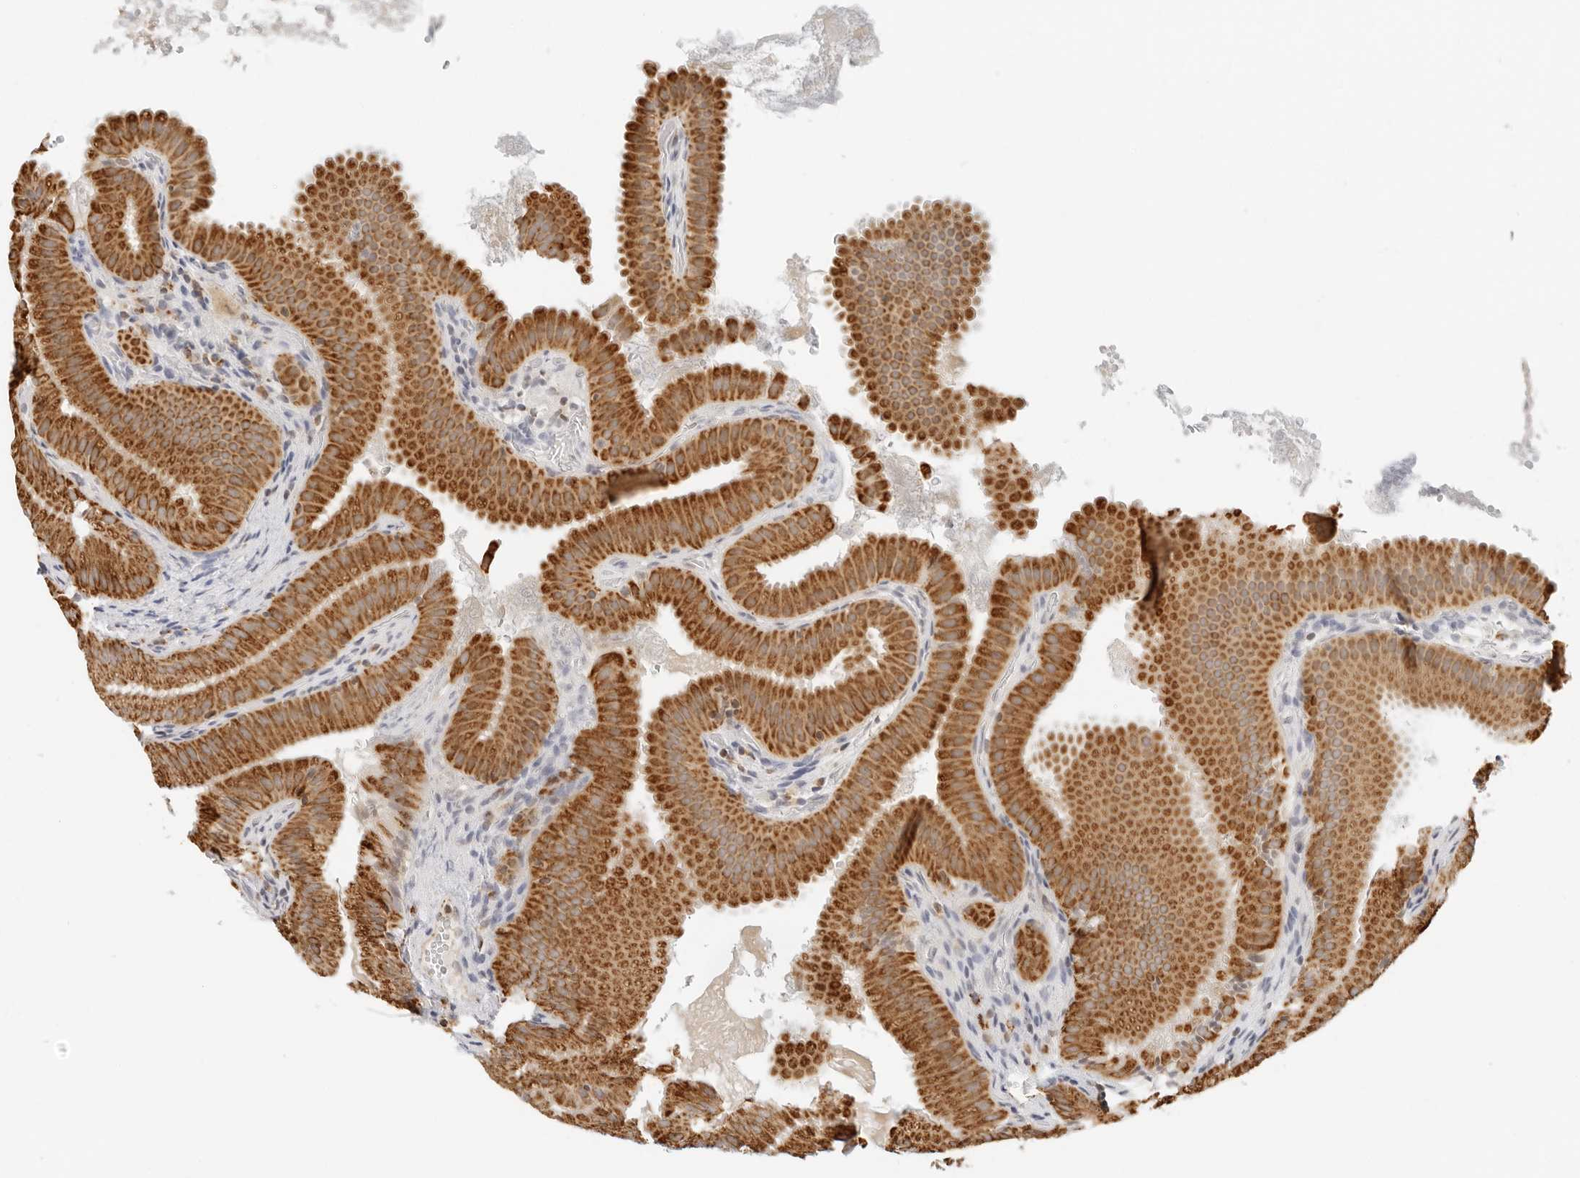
{"staining": {"intensity": "strong", "quantity": ">75%", "location": "cytoplasmic/membranous"}, "tissue": "gallbladder", "cell_type": "Glandular cells", "image_type": "normal", "snomed": [{"axis": "morphology", "description": "Normal tissue, NOS"}, {"axis": "topography", "description": "Gallbladder"}], "caption": "Gallbladder stained for a protein (brown) shows strong cytoplasmic/membranous positive staining in approximately >75% of glandular cells.", "gene": "RC3H1", "patient": {"sex": "female", "age": 30}}